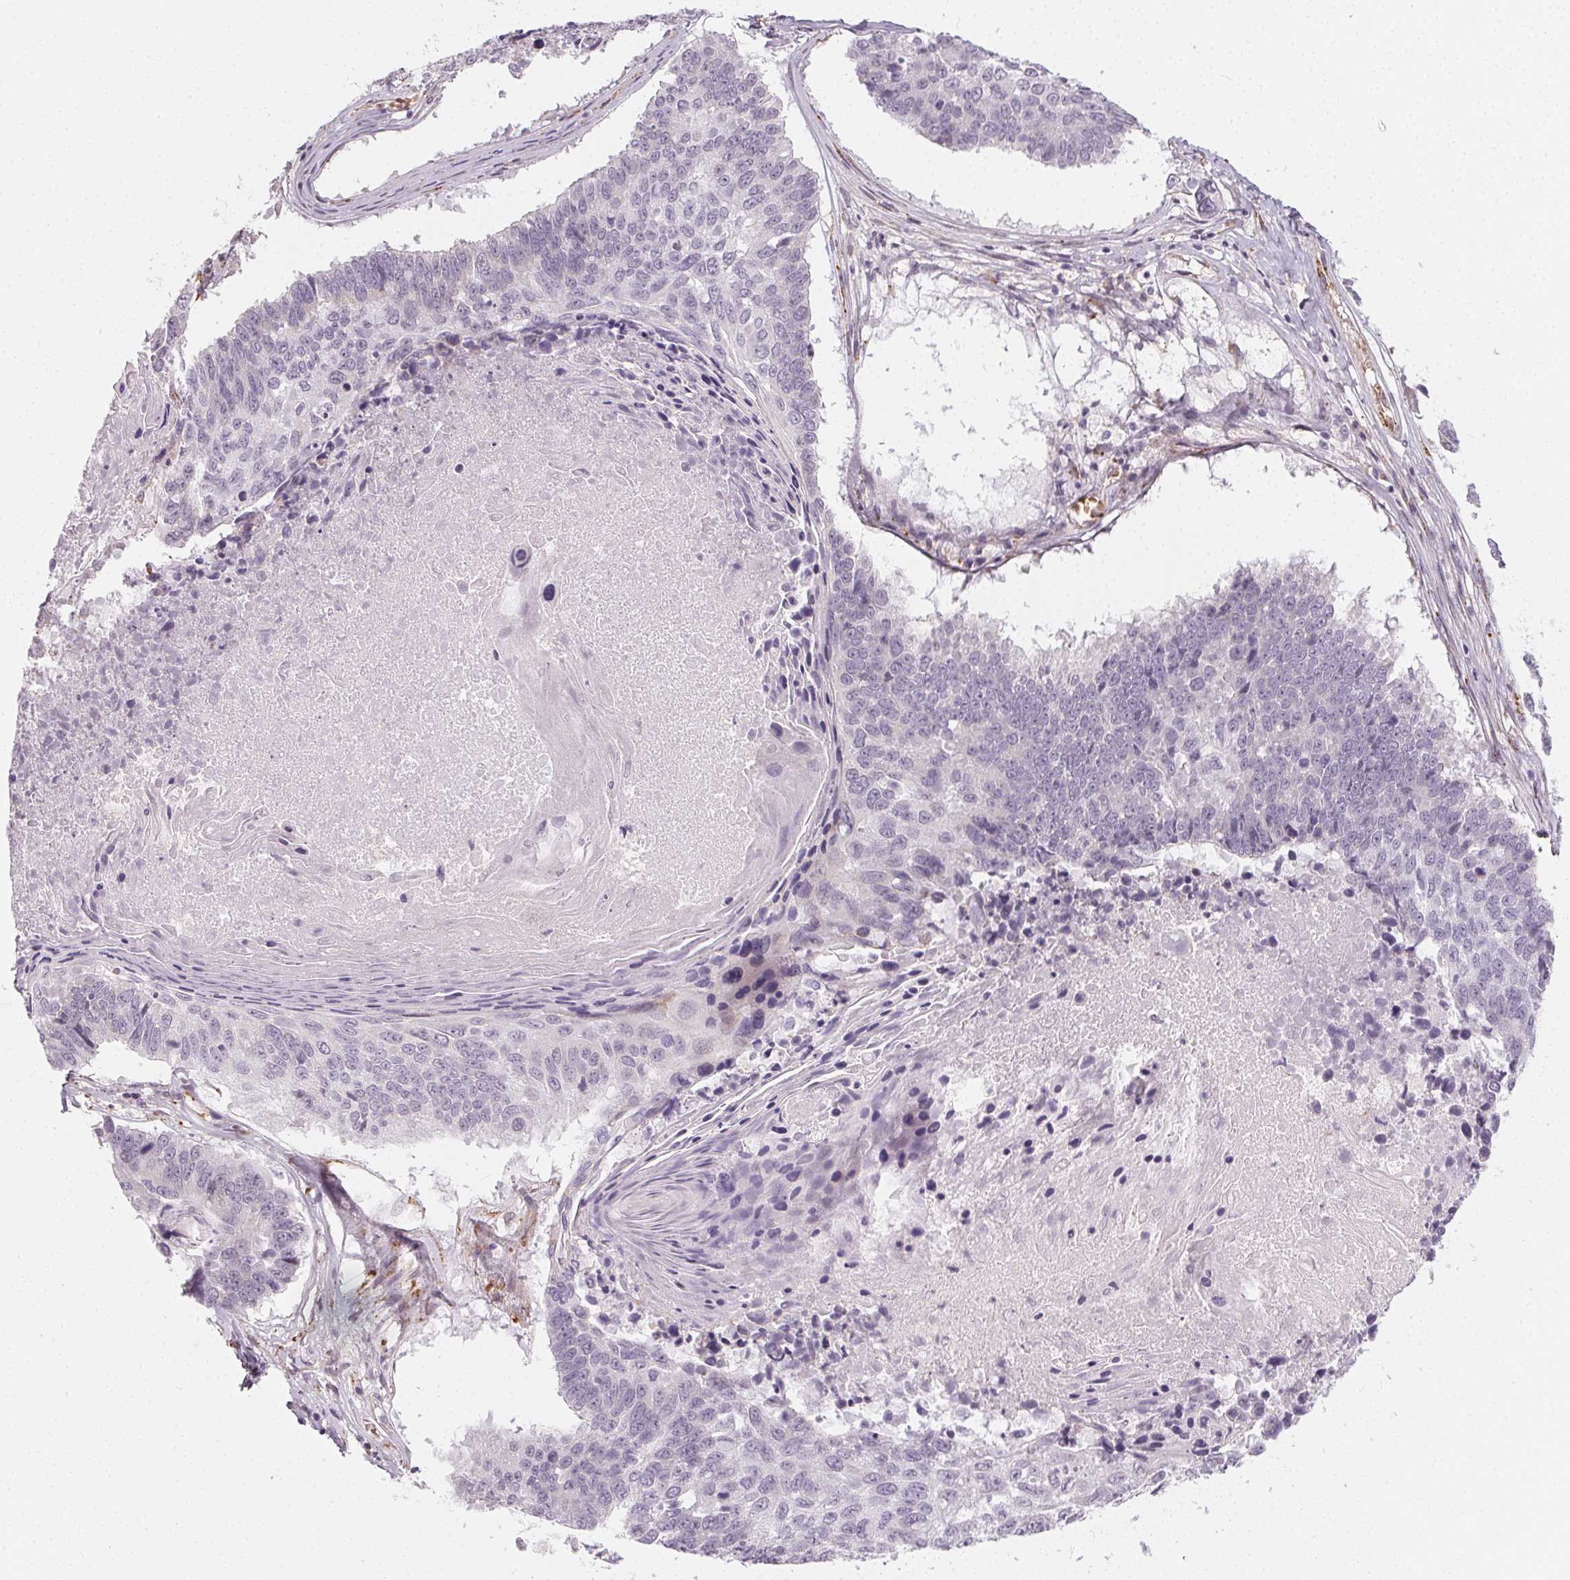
{"staining": {"intensity": "negative", "quantity": "none", "location": "none"}, "tissue": "lung cancer", "cell_type": "Tumor cells", "image_type": "cancer", "snomed": [{"axis": "morphology", "description": "Squamous cell carcinoma, NOS"}, {"axis": "topography", "description": "Lung"}], "caption": "There is no significant positivity in tumor cells of lung cancer.", "gene": "CCDC96", "patient": {"sex": "male", "age": 73}}